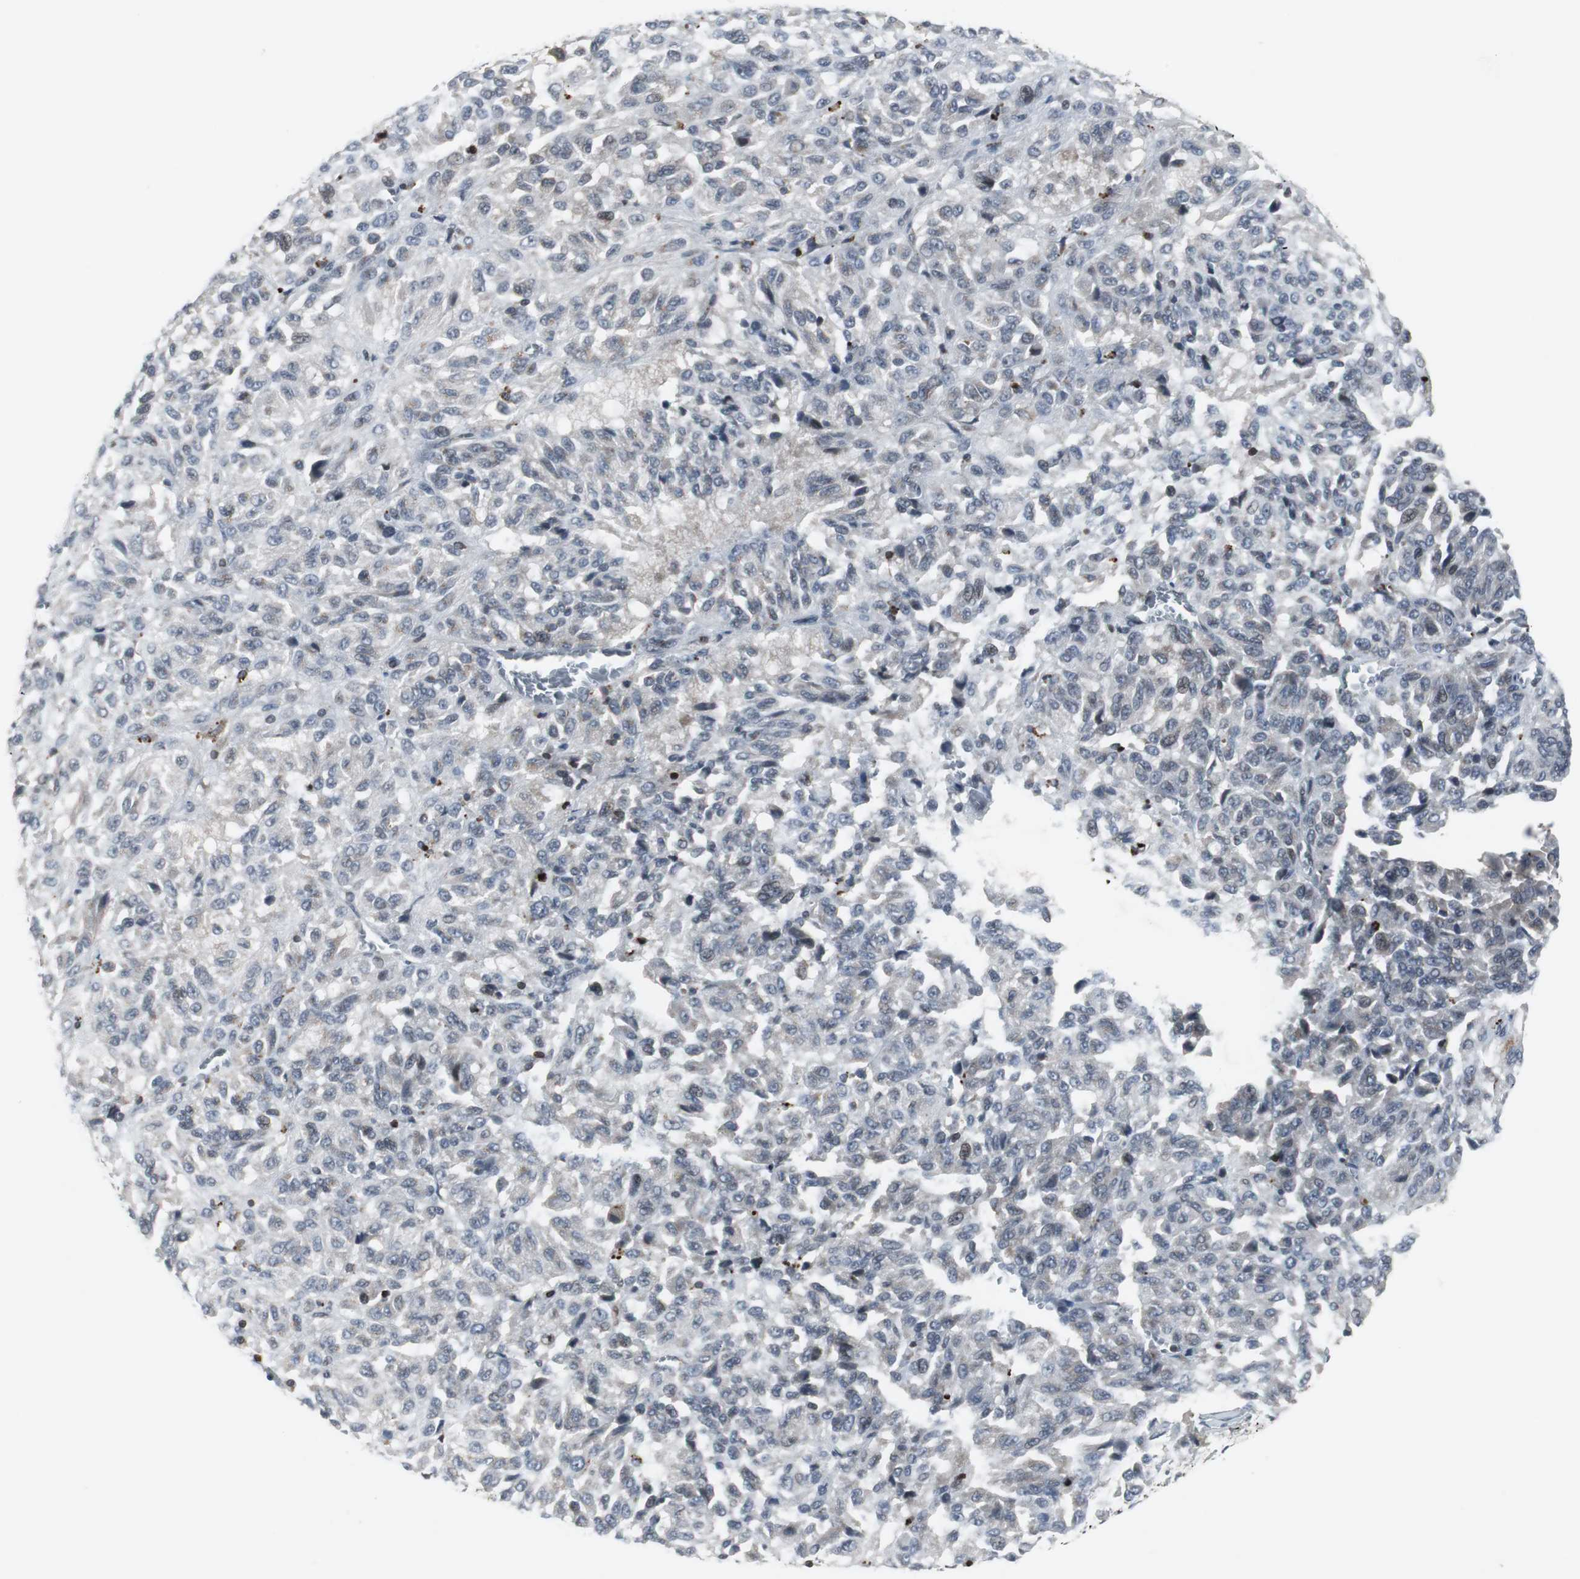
{"staining": {"intensity": "weak", "quantity": "<25%", "location": "nuclear"}, "tissue": "melanoma", "cell_type": "Tumor cells", "image_type": "cancer", "snomed": [{"axis": "morphology", "description": "Malignant melanoma, Metastatic site"}, {"axis": "topography", "description": "Lung"}], "caption": "Tumor cells are negative for brown protein staining in malignant melanoma (metastatic site).", "gene": "ZNF396", "patient": {"sex": "male", "age": 64}}